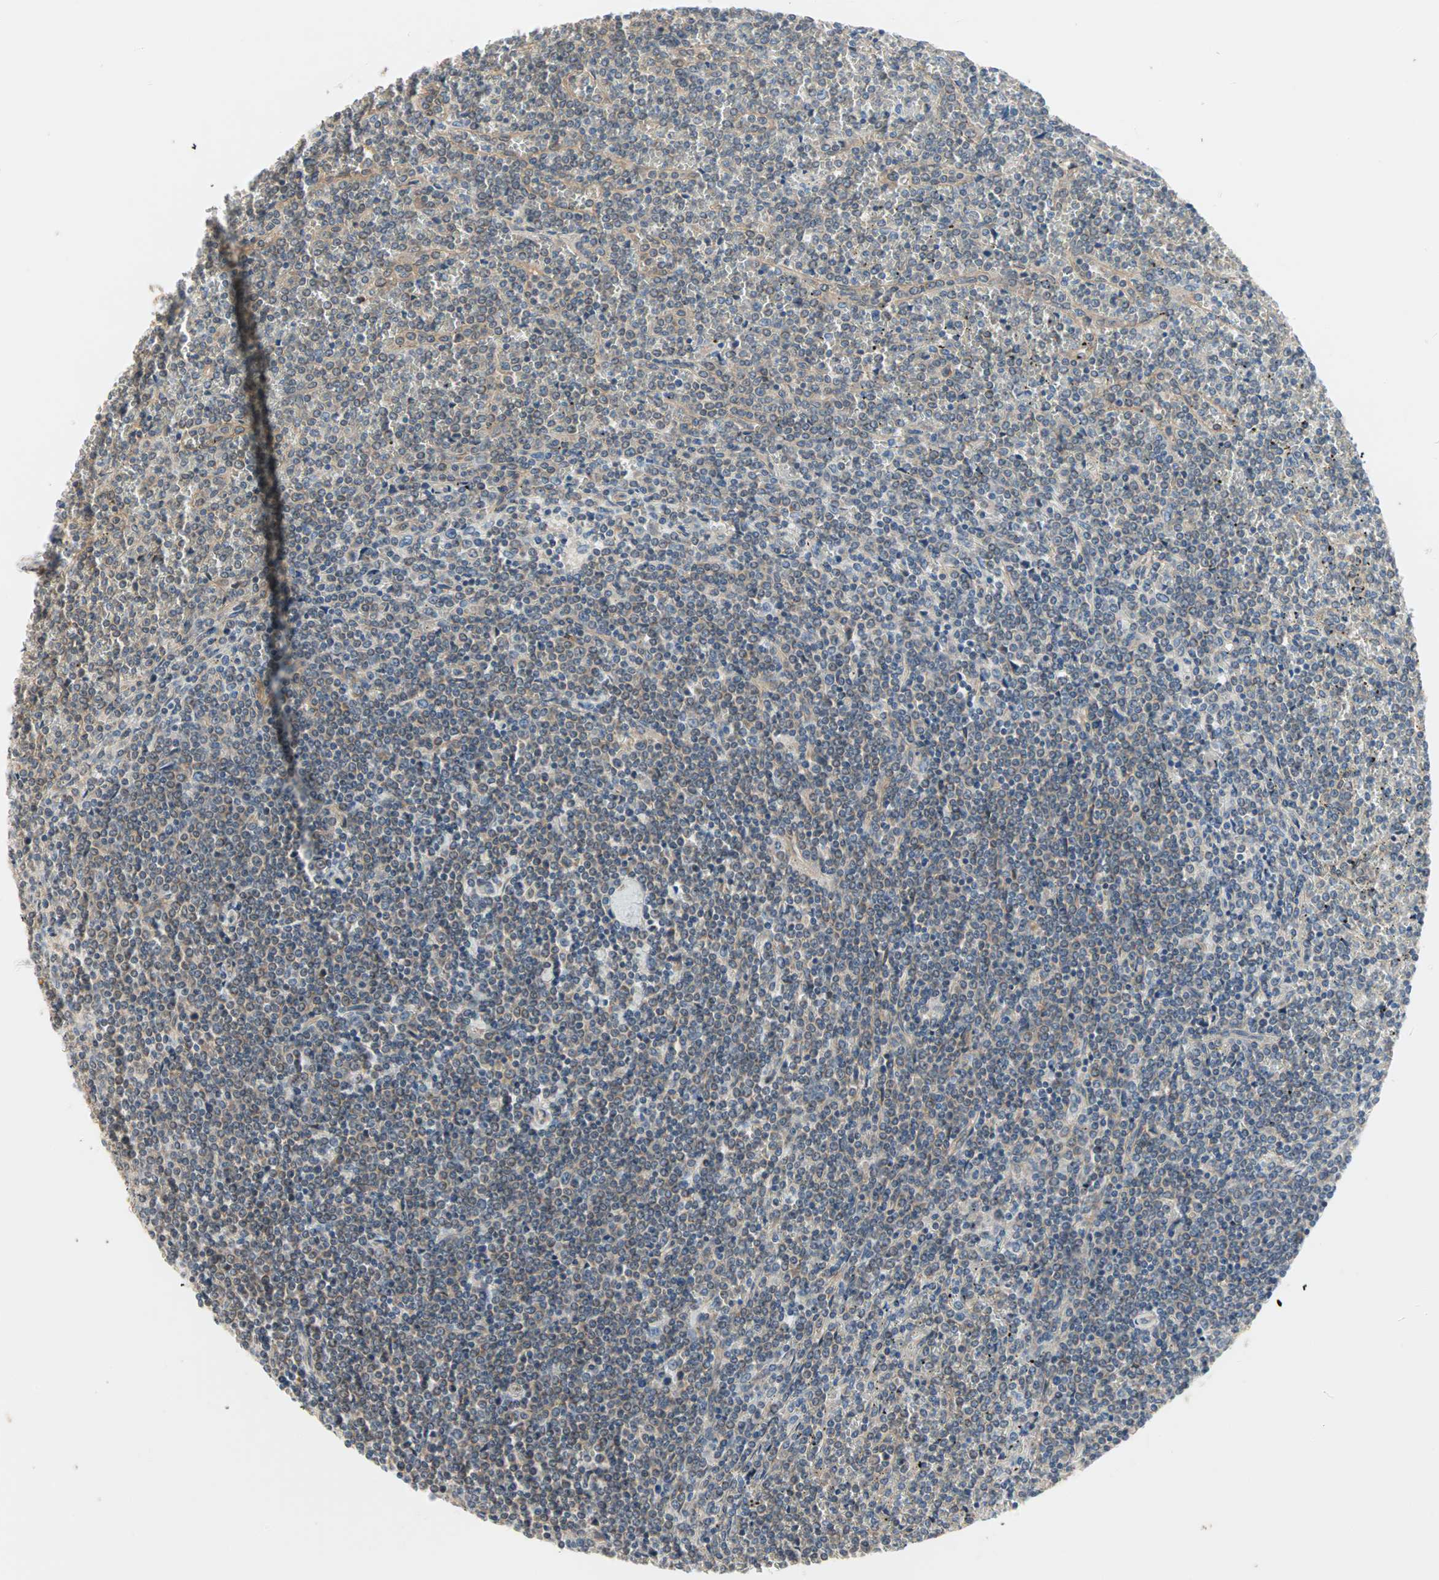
{"staining": {"intensity": "weak", "quantity": "<25%", "location": "cytoplasmic/membranous"}, "tissue": "lymphoma", "cell_type": "Tumor cells", "image_type": "cancer", "snomed": [{"axis": "morphology", "description": "Malignant lymphoma, non-Hodgkin's type, Low grade"}, {"axis": "topography", "description": "Spleen"}], "caption": "High magnification brightfield microscopy of low-grade malignant lymphoma, non-Hodgkin's type stained with DAB (brown) and counterstained with hematoxylin (blue): tumor cells show no significant positivity.", "gene": "PDE8A", "patient": {"sex": "female", "age": 19}}